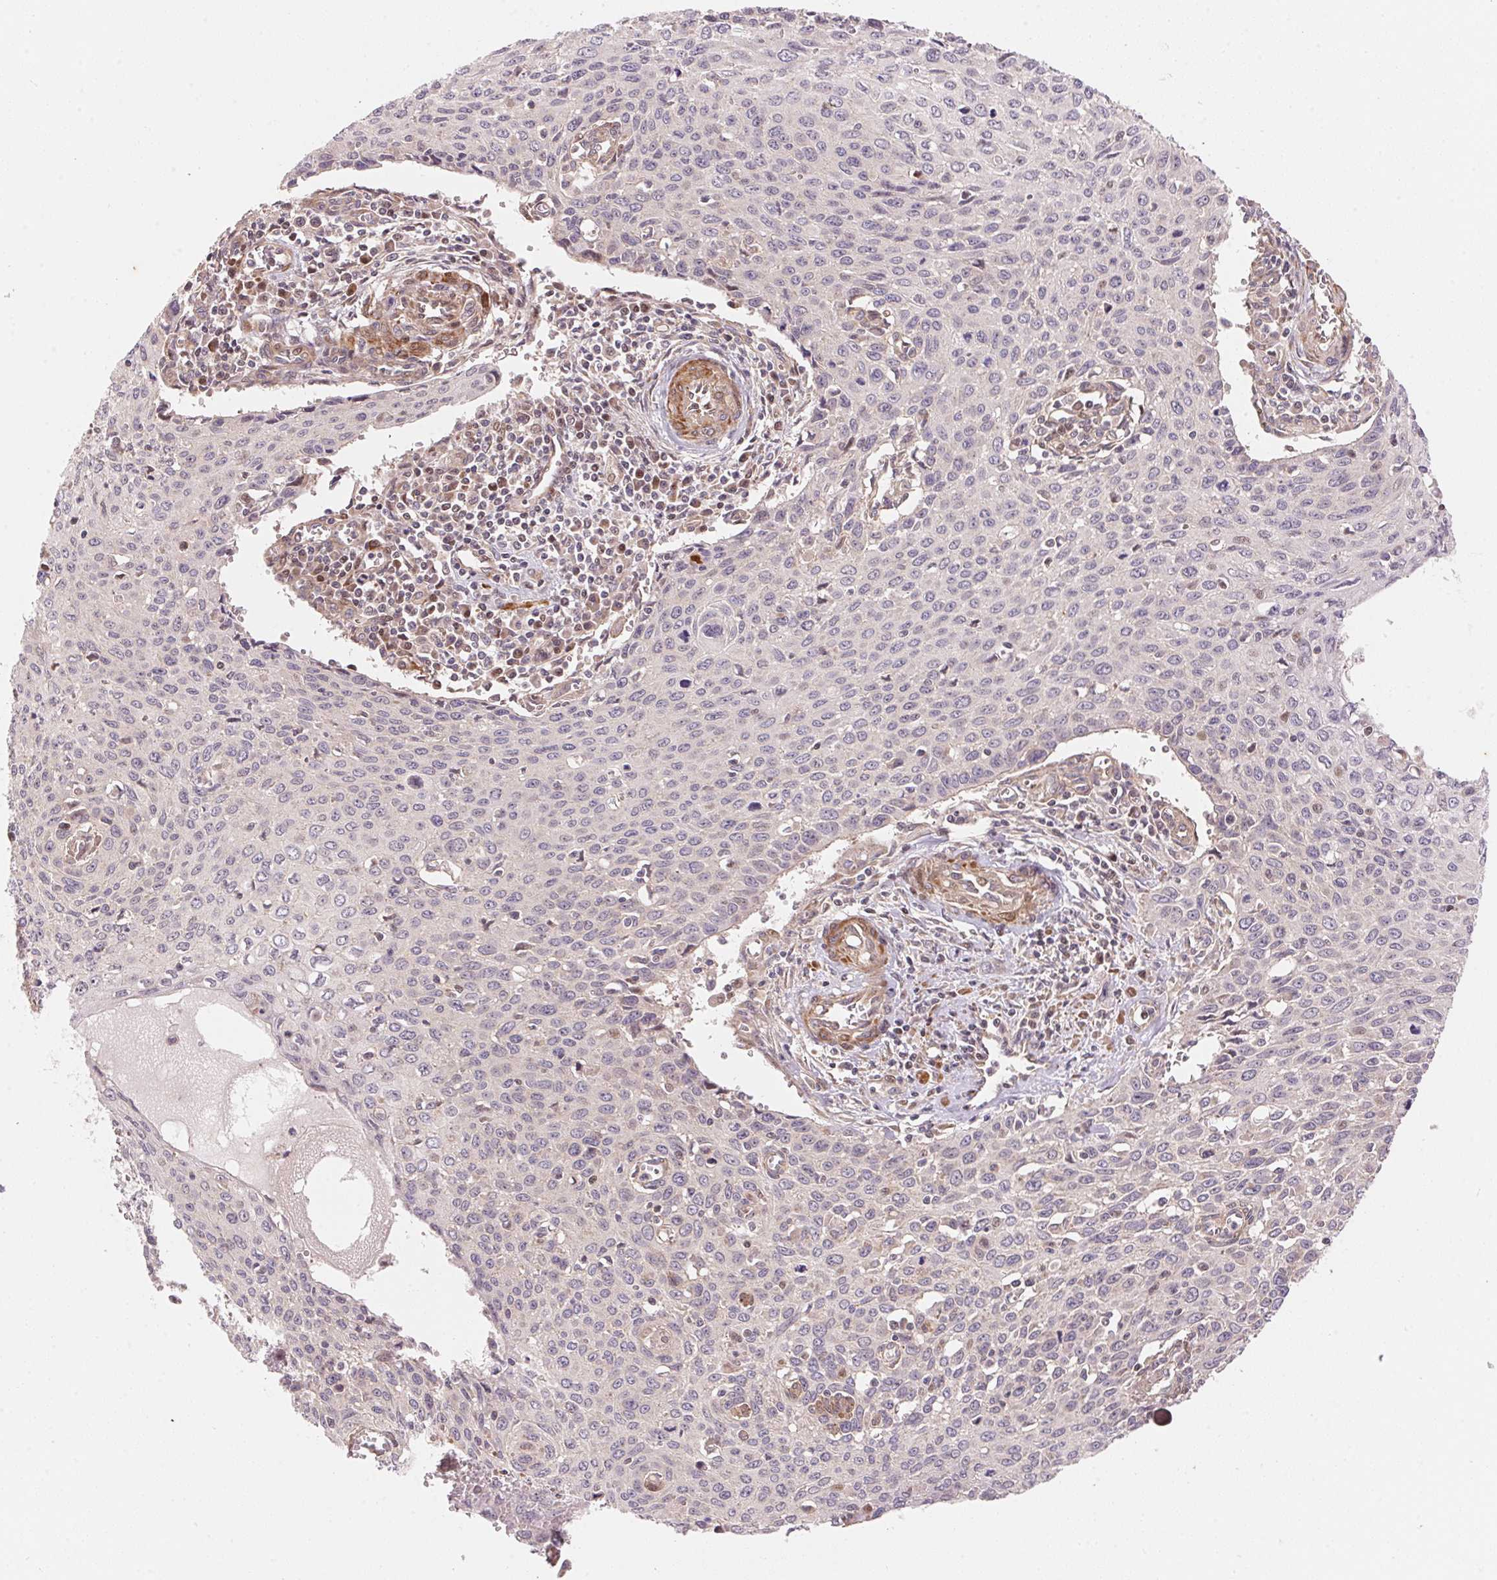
{"staining": {"intensity": "negative", "quantity": "none", "location": "none"}, "tissue": "cervical cancer", "cell_type": "Tumor cells", "image_type": "cancer", "snomed": [{"axis": "morphology", "description": "Squamous cell carcinoma, NOS"}, {"axis": "topography", "description": "Cervix"}], "caption": "This is an immunohistochemistry (IHC) micrograph of cervical squamous cell carcinoma. There is no staining in tumor cells.", "gene": "TNIP2", "patient": {"sex": "female", "age": 38}}